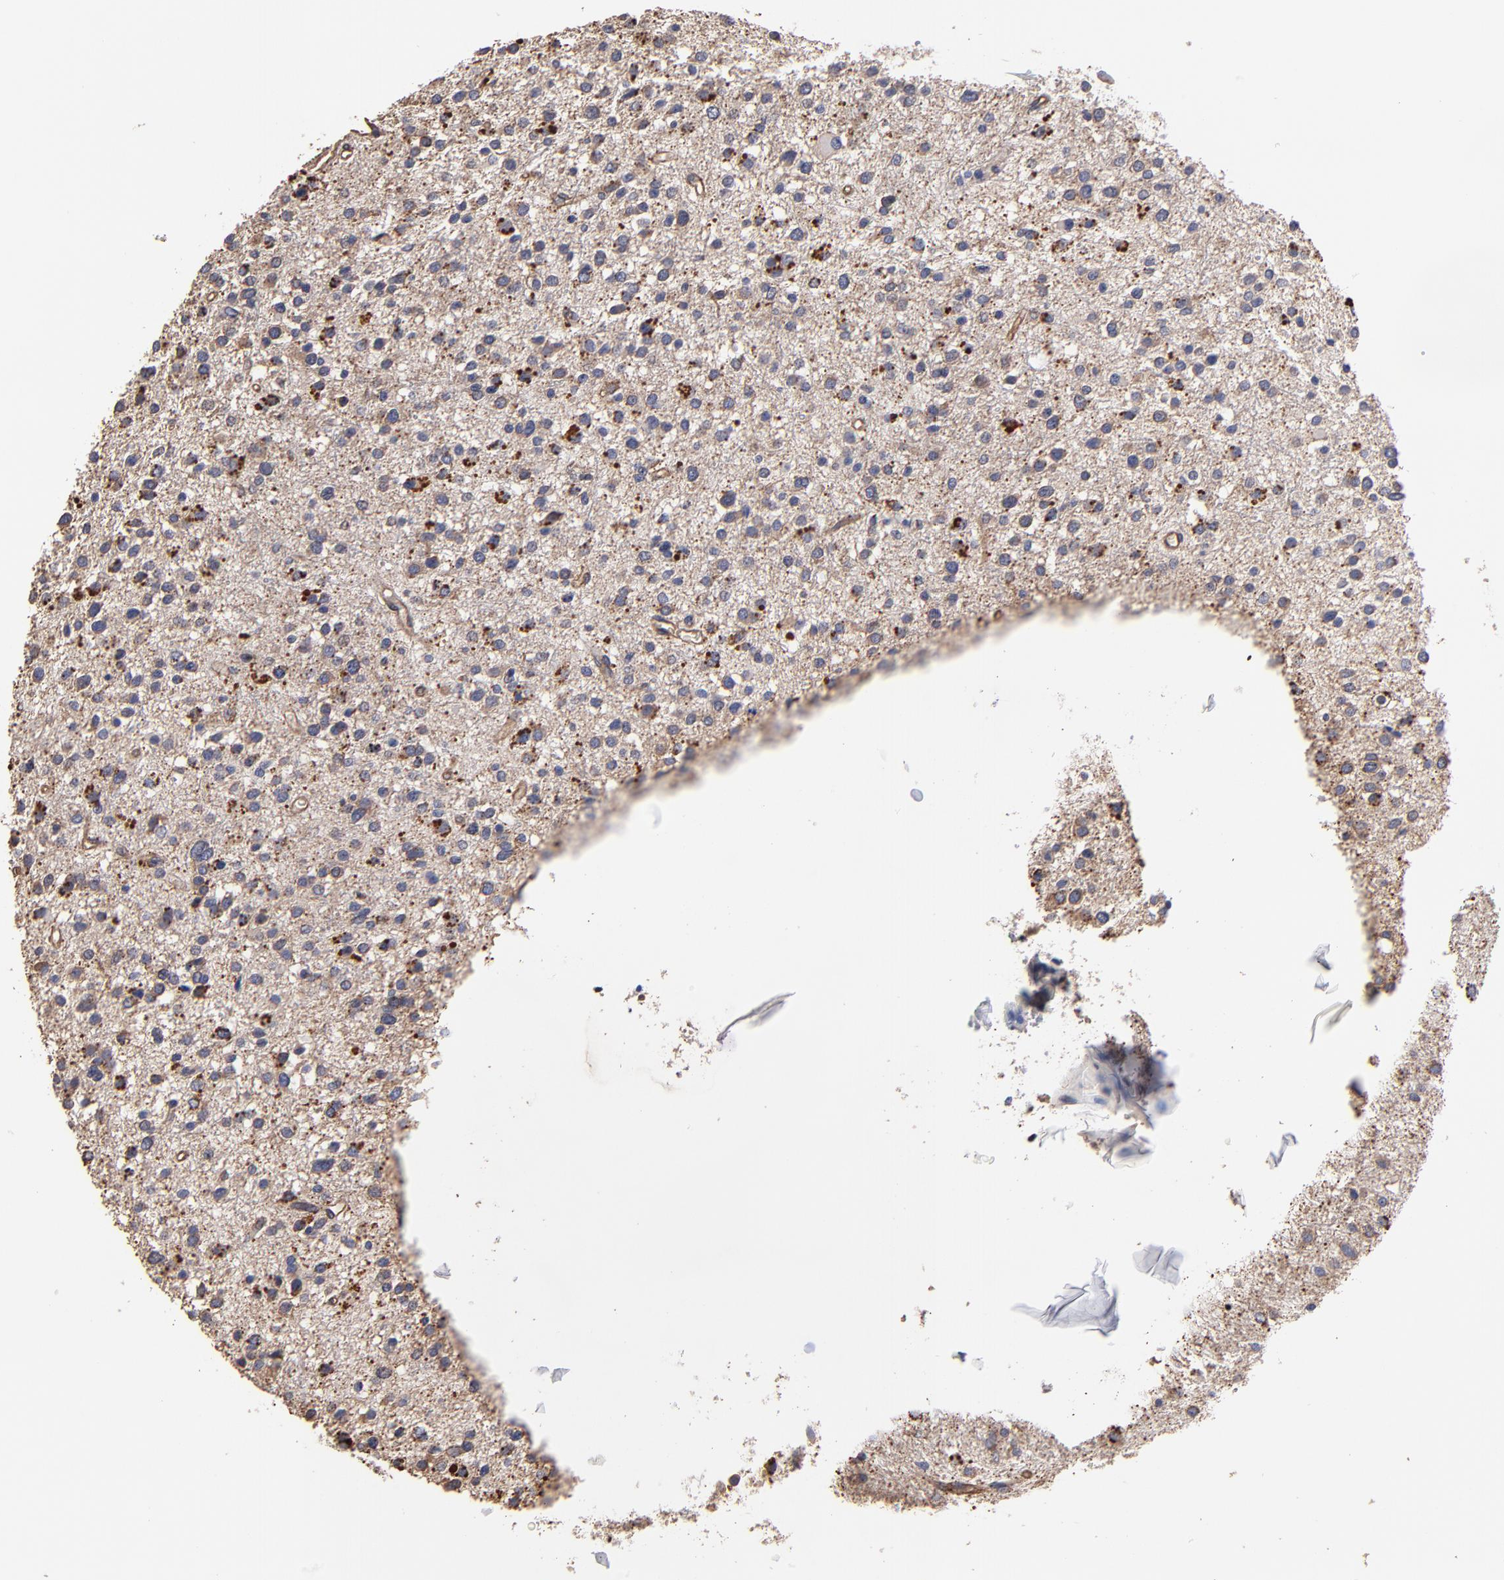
{"staining": {"intensity": "moderate", "quantity": "25%-75%", "location": "cytoplasmic/membranous"}, "tissue": "glioma", "cell_type": "Tumor cells", "image_type": "cancer", "snomed": [{"axis": "morphology", "description": "Glioma, malignant, Low grade"}, {"axis": "topography", "description": "Brain"}], "caption": "The immunohistochemical stain highlights moderate cytoplasmic/membranous expression in tumor cells of malignant glioma (low-grade) tissue.", "gene": "ESYT2", "patient": {"sex": "female", "age": 36}}